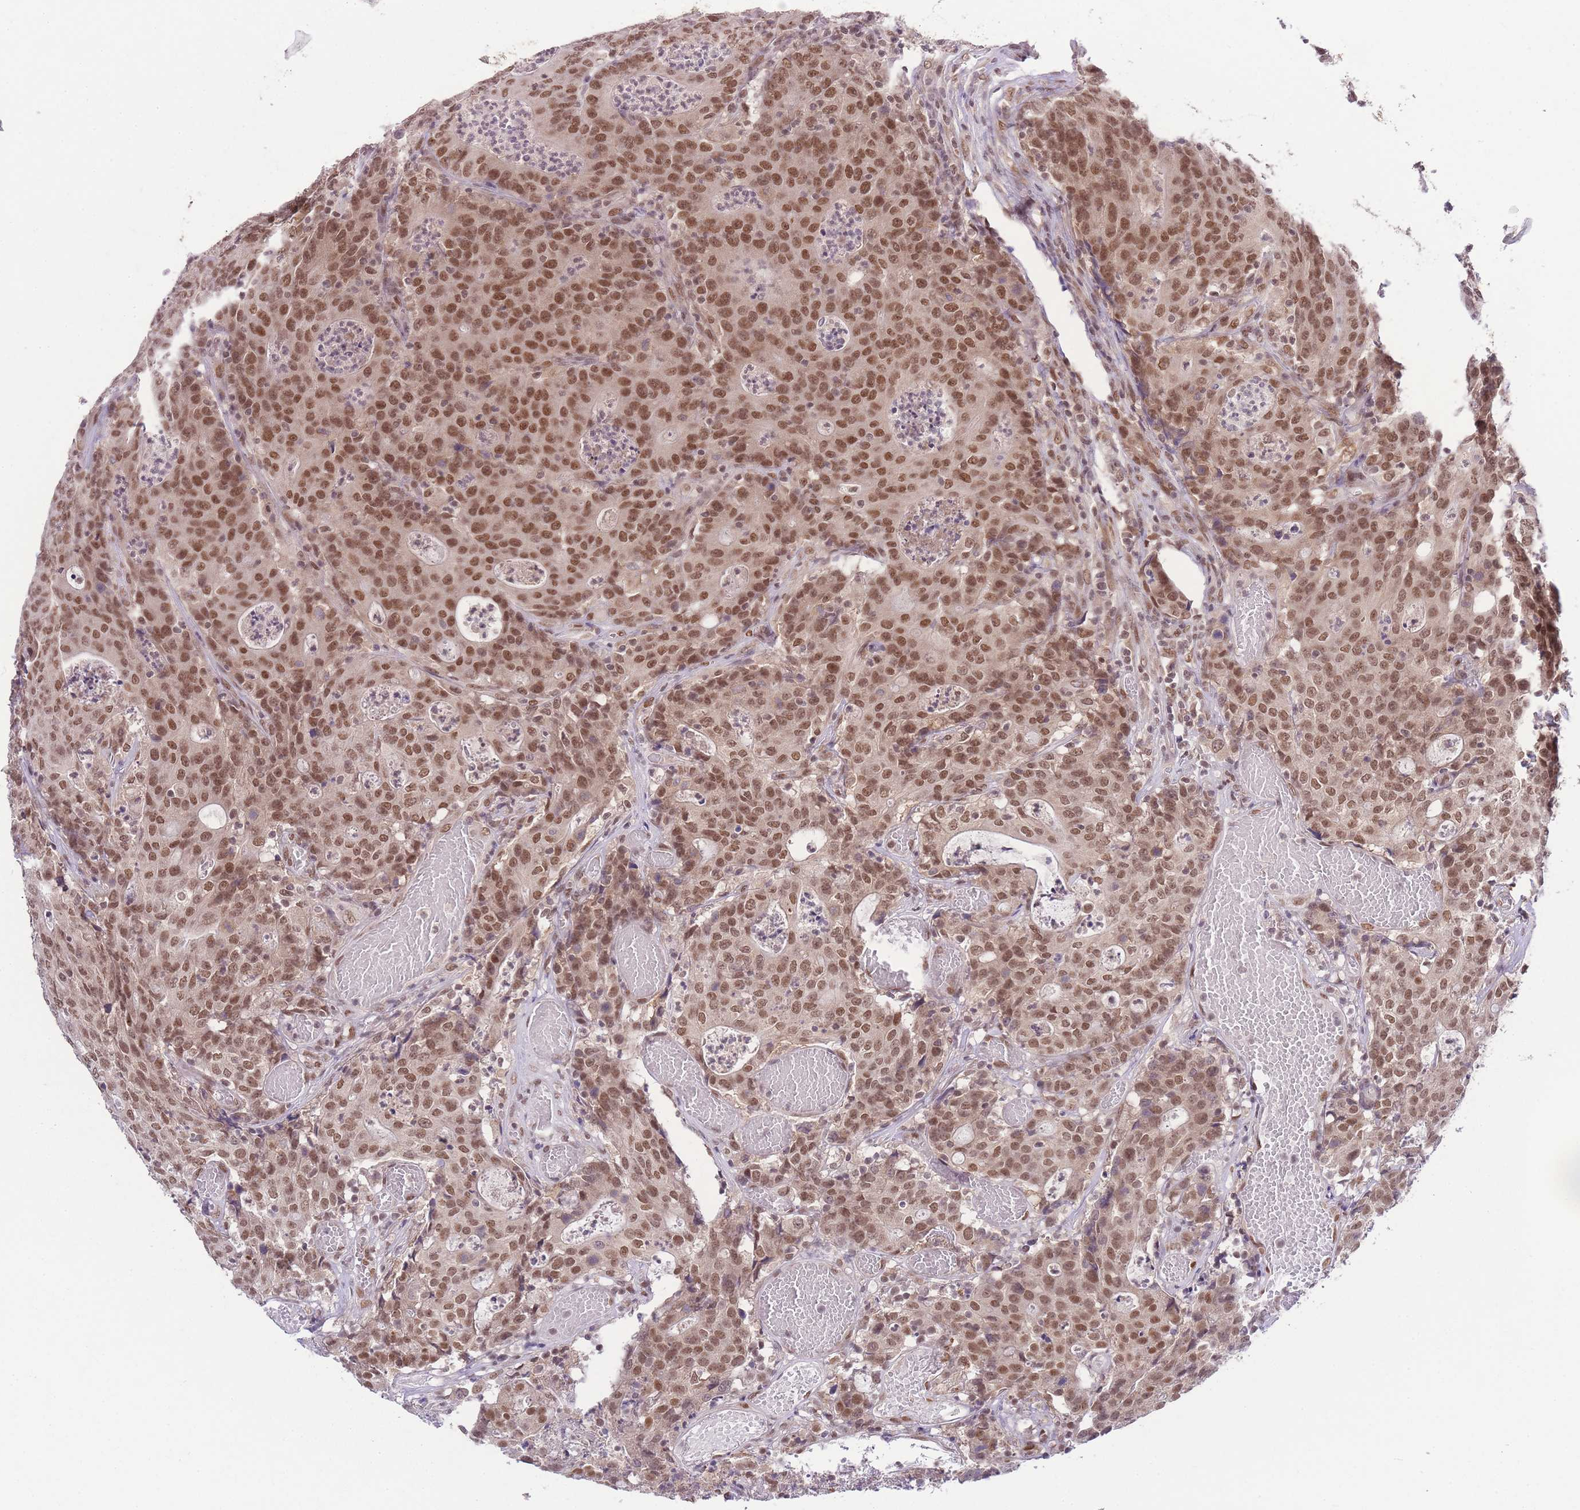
{"staining": {"intensity": "moderate", "quantity": ">75%", "location": "nuclear"}, "tissue": "colorectal cancer", "cell_type": "Tumor cells", "image_type": "cancer", "snomed": [{"axis": "morphology", "description": "Adenocarcinoma, NOS"}, {"axis": "topography", "description": "Colon"}], "caption": "Protein staining demonstrates moderate nuclear staining in about >75% of tumor cells in adenocarcinoma (colorectal).", "gene": "TMED3", "patient": {"sex": "male", "age": 83}}